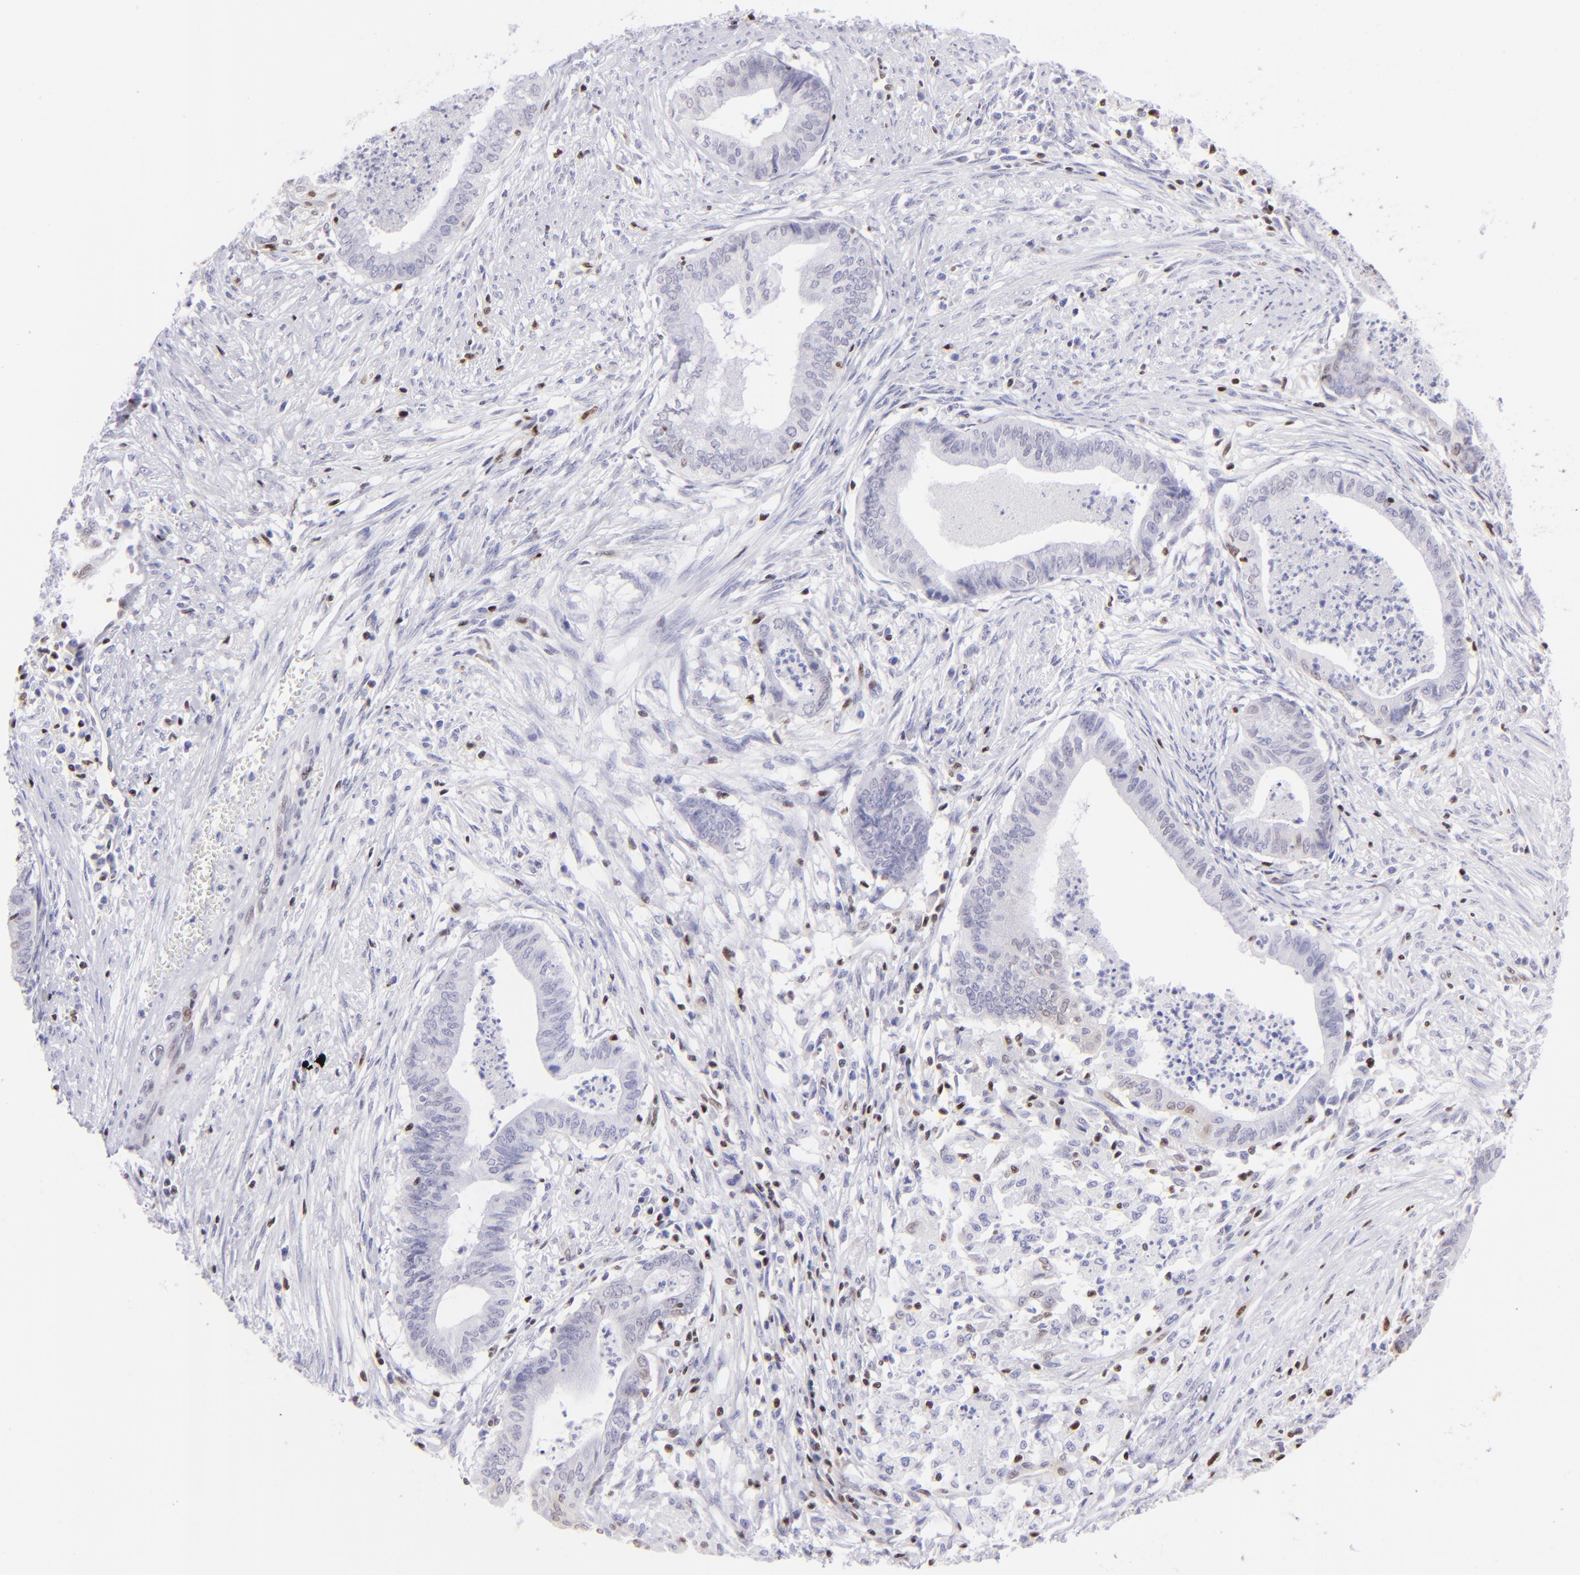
{"staining": {"intensity": "negative", "quantity": "none", "location": "none"}, "tissue": "endometrial cancer", "cell_type": "Tumor cells", "image_type": "cancer", "snomed": [{"axis": "morphology", "description": "Necrosis, NOS"}, {"axis": "morphology", "description": "Adenocarcinoma, NOS"}, {"axis": "topography", "description": "Endometrium"}], "caption": "High magnification brightfield microscopy of endometrial adenocarcinoma stained with DAB (3,3'-diaminobenzidine) (brown) and counterstained with hematoxylin (blue): tumor cells show no significant expression.", "gene": "ETS1", "patient": {"sex": "female", "age": 79}}